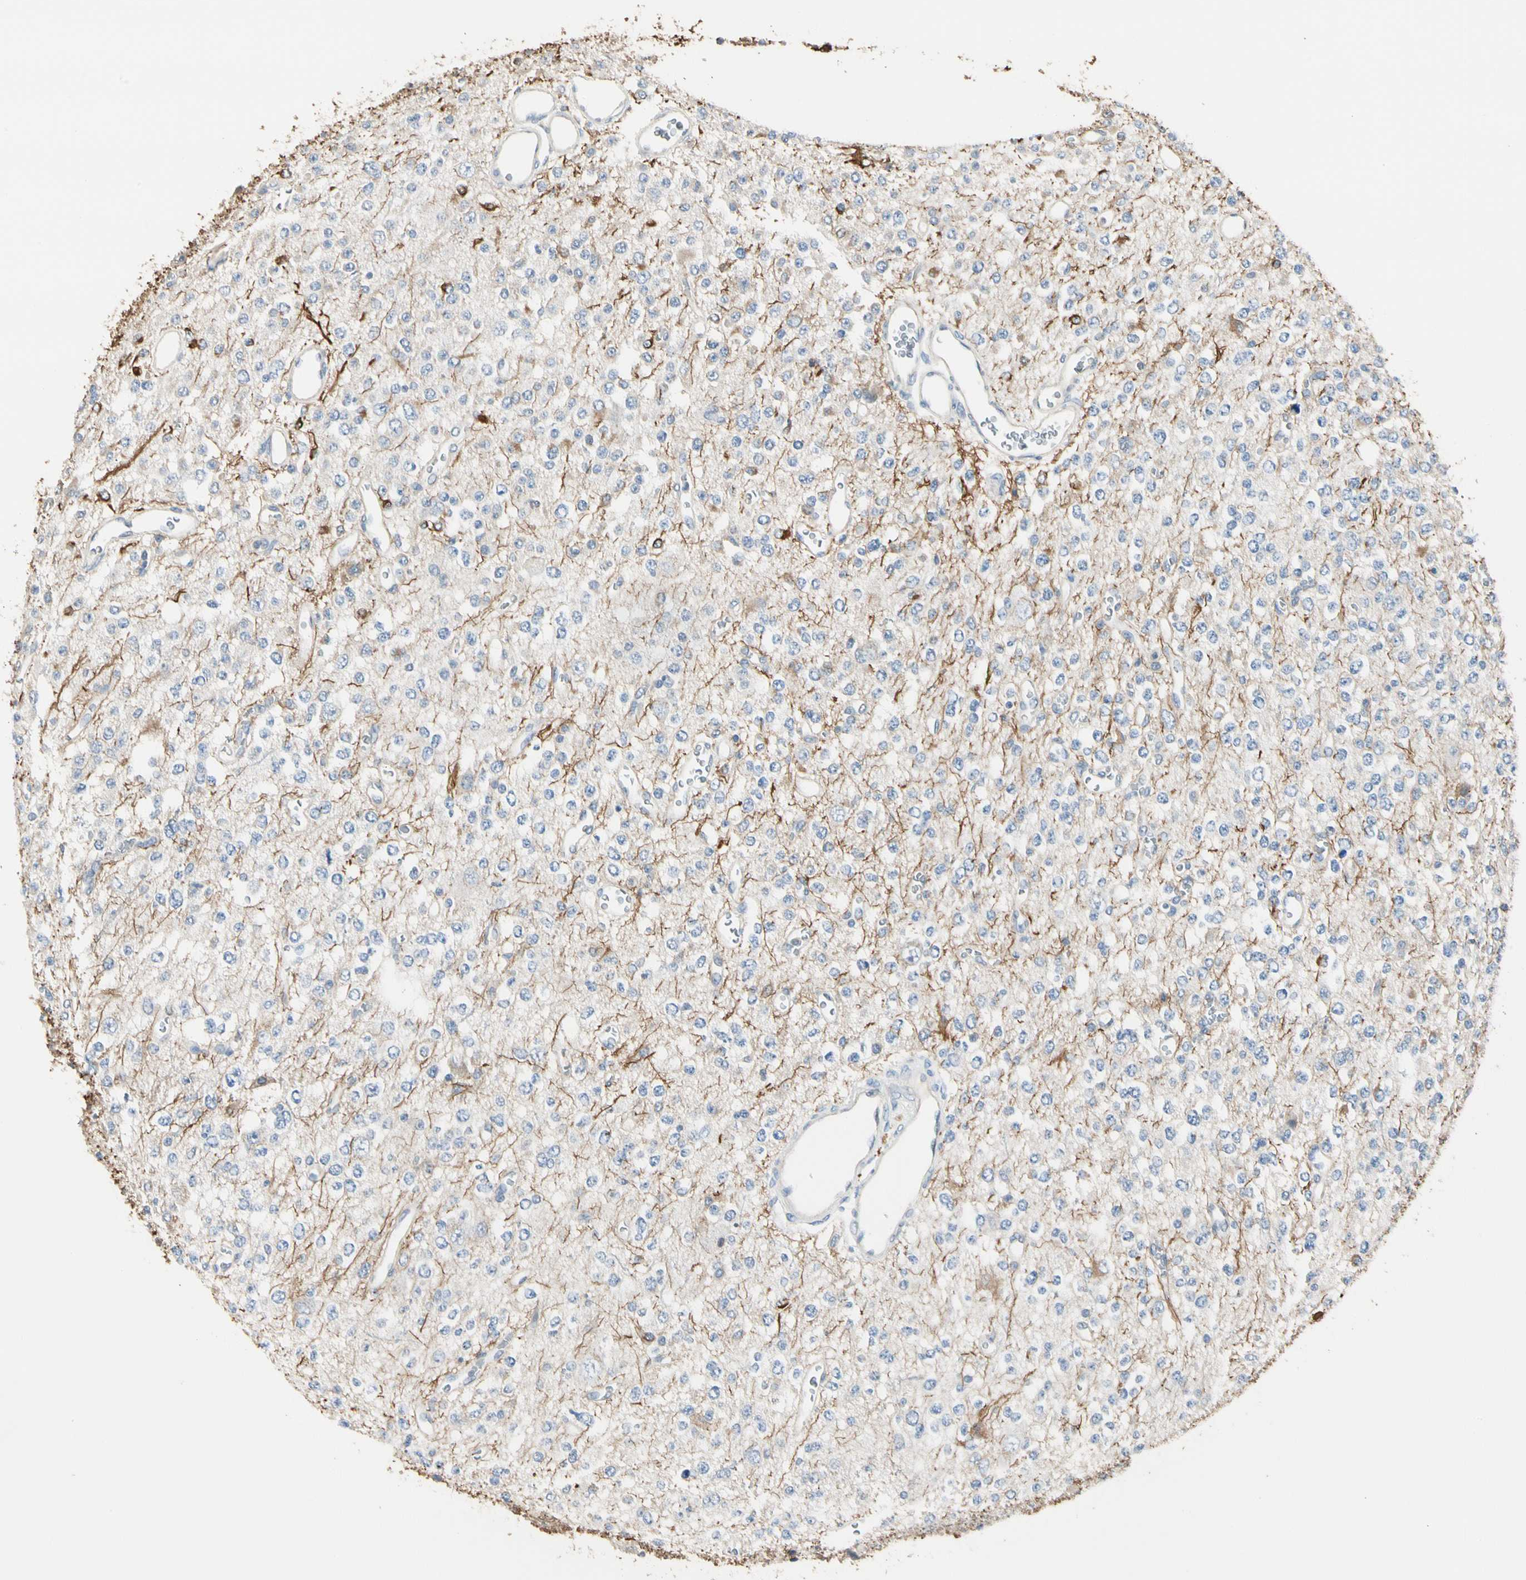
{"staining": {"intensity": "strong", "quantity": "25%-75%", "location": "cytoplasmic/membranous"}, "tissue": "glioma", "cell_type": "Tumor cells", "image_type": "cancer", "snomed": [{"axis": "morphology", "description": "Glioma, malignant, Low grade"}, {"axis": "topography", "description": "Brain"}], "caption": "Human glioma stained with a protein marker shows strong staining in tumor cells.", "gene": "GPR153", "patient": {"sex": "male", "age": 38}}